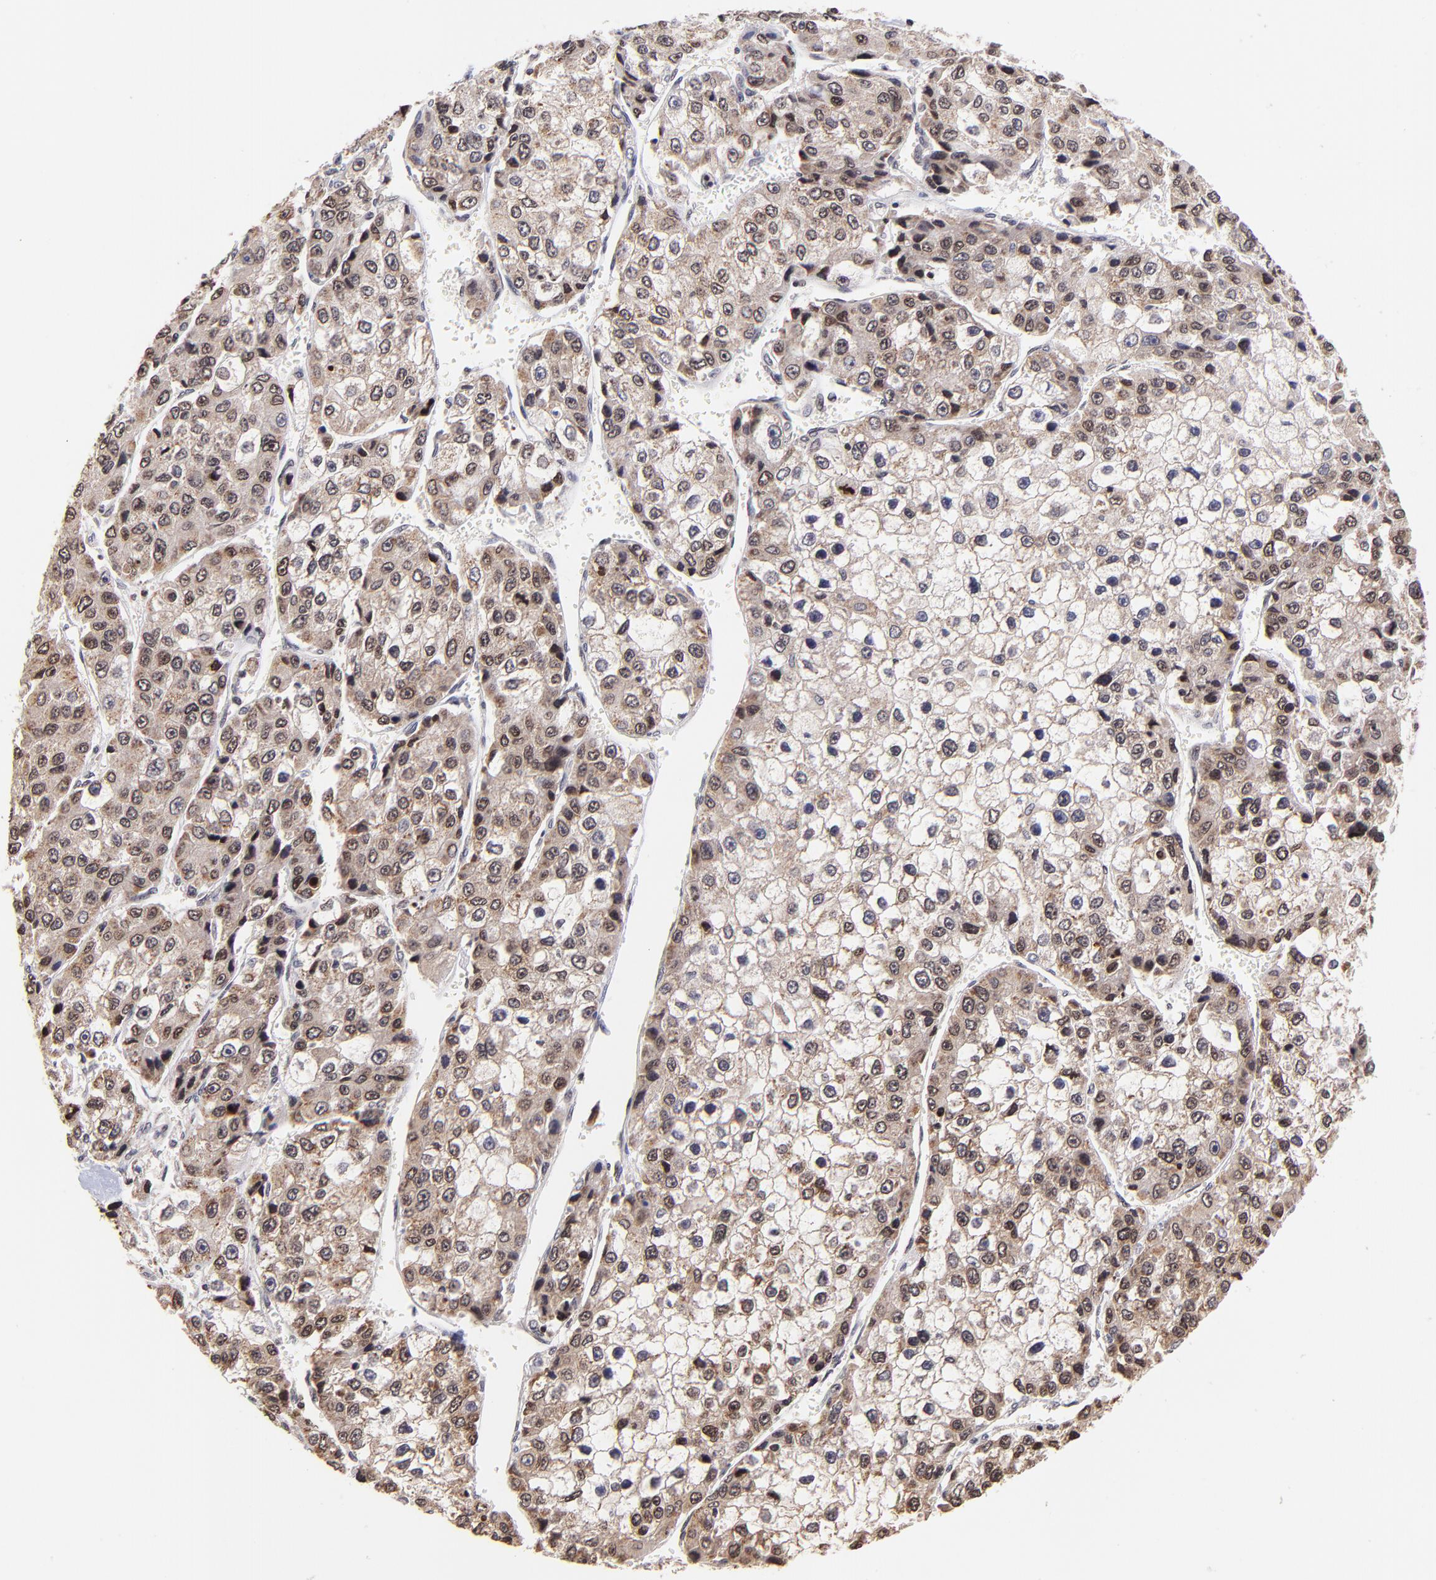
{"staining": {"intensity": "moderate", "quantity": ">75%", "location": "cytoplasmic/membranous"}, "tissue": "liver cancer", "cell_type": "Tumor cells", "image_type": "cancer", "snomed": [{"axis": "morphology", "description": "Carcinoma, Hepatocellular, NOS"}, {"axis": "topography", "description": "Liver"}], "caption": "This micrograph exhibits immunohistochemistry (IHC) staining of human liver hepatocellular carcinoma, with medium moderate cytoplasmic/membranous positivity in about >75% of tumor cells.", "gene": "WDR25", "patient": {"sex": "female", "age": 66}}